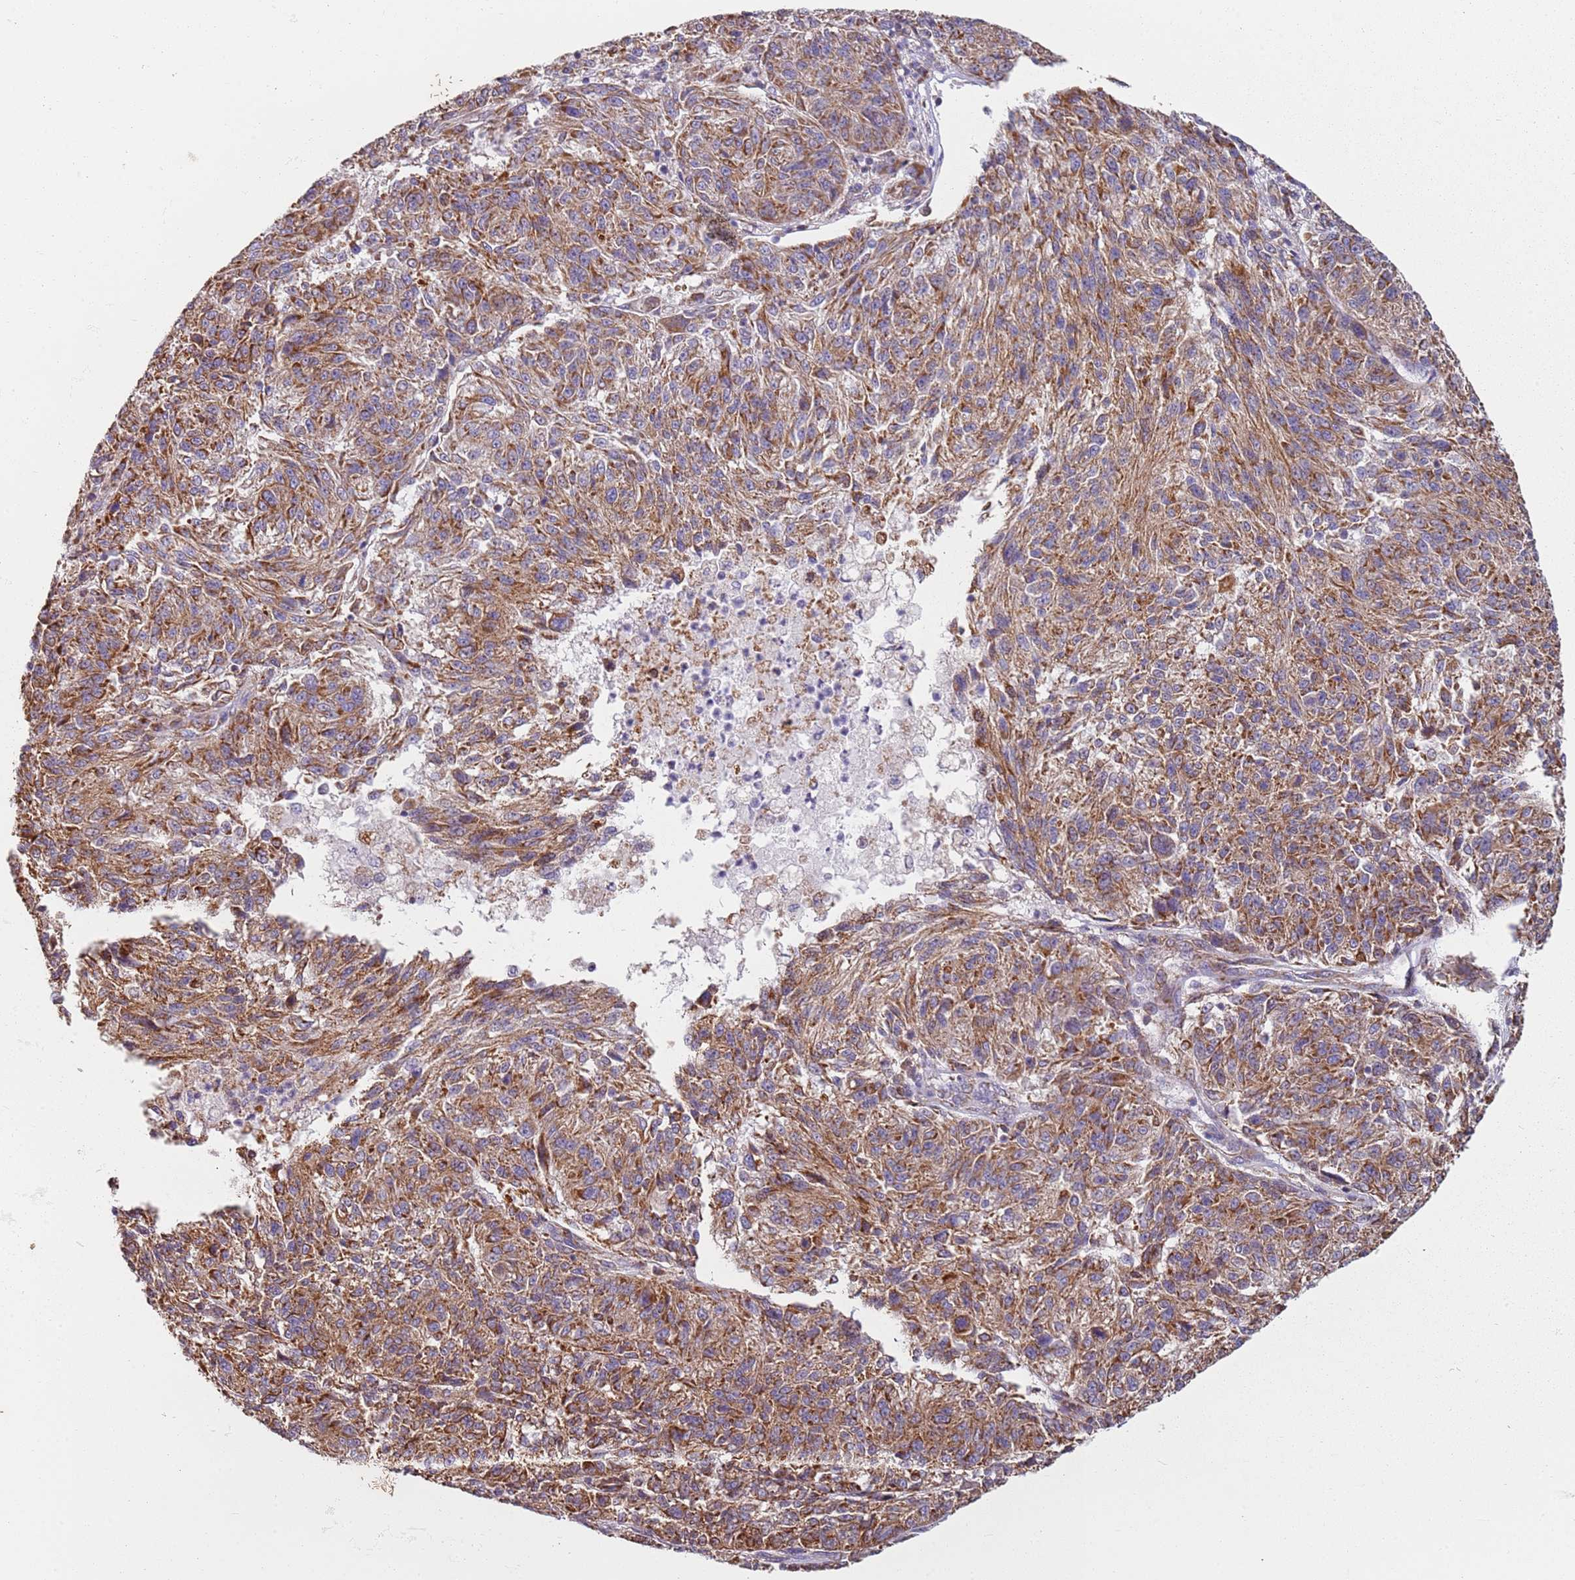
{"staining": {"intensity": "moderate", "quantity": ">75%", "location": "cytoplasmic/membranous"}, "tissue": "melanoma", "cell_type": "Tumor cells", "image_type": "cancer", "snomed": [{"axis": "morphology", "description": "Malignant melanoma, NOS"}, {"axis": "topography", "description": "Skin"}], "caption": "A brown stain highlights moderate cytoplasmic/membranous expression of a protein in malignant melanoma tumor cells.", "gene": "ALS2", "patient": {"sex": "male", "age": 53}}